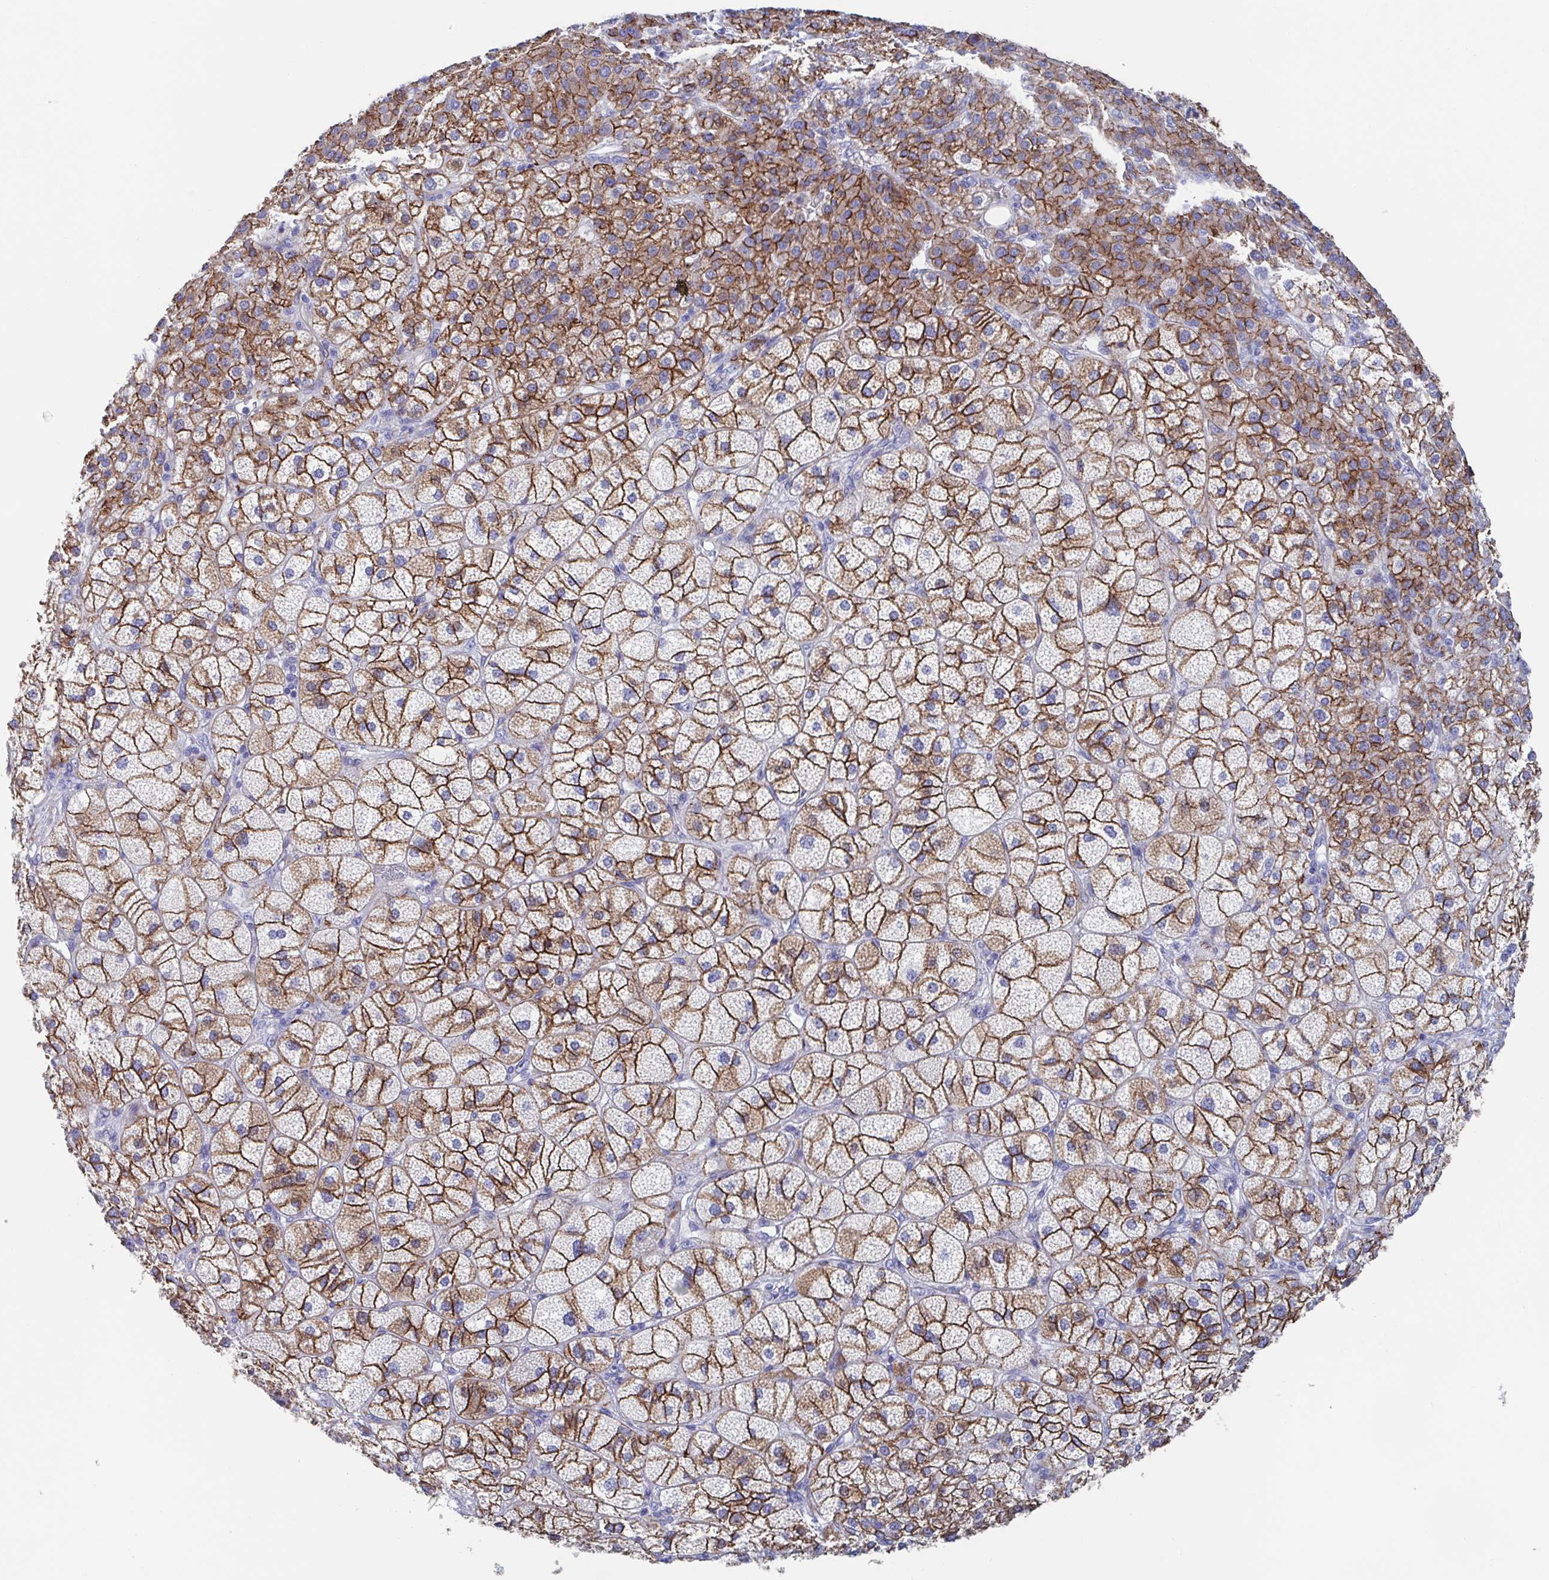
{"staining": {"intensity": "strong", "quantity": ">75%", "location": "cytoplasmic/membranous"}, "tissue": "adrenal gland", "cell_type": "Glandular cells", "image_type": "normal", "snomed": [{"axis": "morphology", "description": "Normal tissue, NOS"}, {"axis": "topography", "description": "Adrenal gland"}], "caption": "Glandular cells show high levels of strong cytoplasmic/membranous staining in approximately >75% of cells in benign adrenal gland.", "gene": "CDH2", "patient": {"sex": "female", "age": 60}}